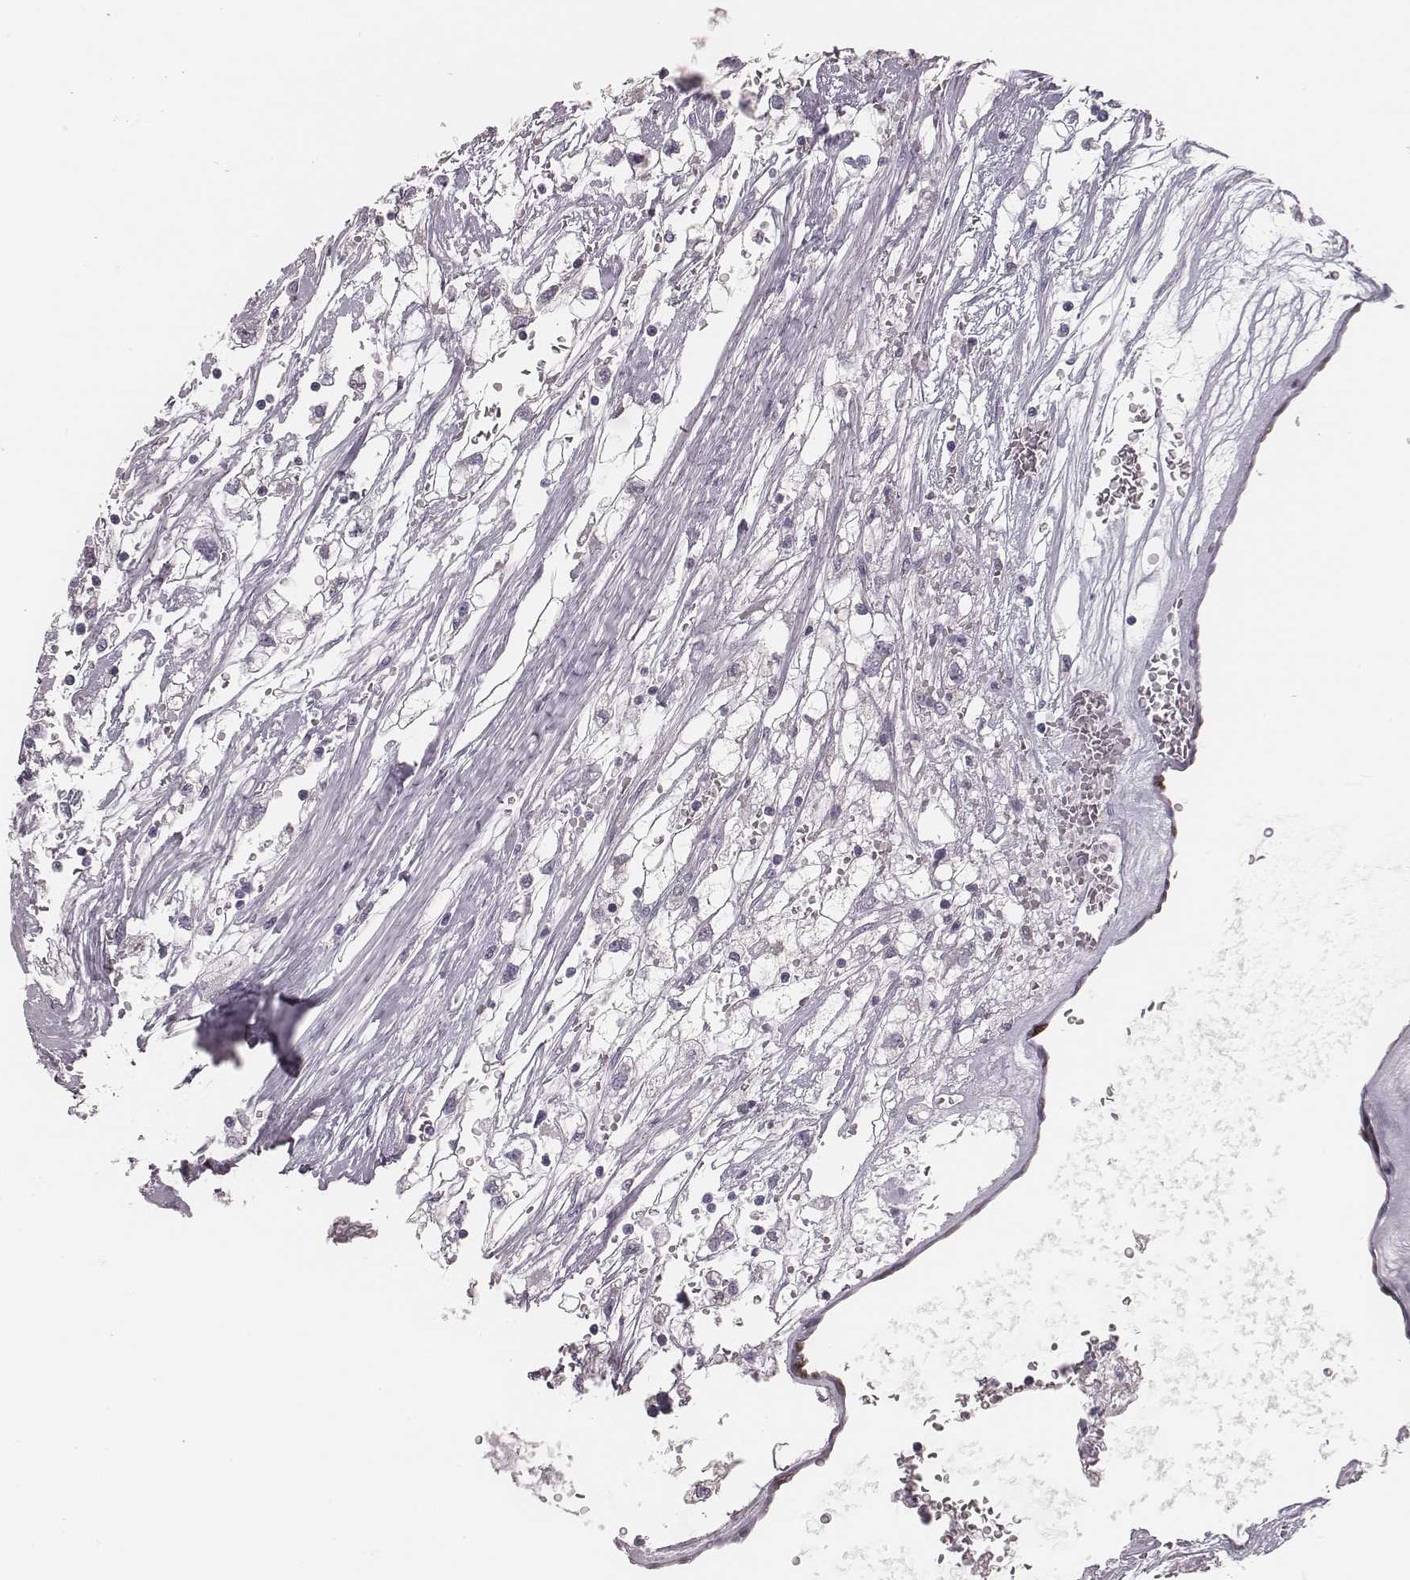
{"staining": {"intensity": "negative", "quantity": "none", "location": "none"}, "tissue": "renal cancer", "cell_type": "Tumor cells", "image_type": "cancer", "snomed": [{"axis": "morphology", "description": "Adenocarcinoma, NOS"}, {"axis": "topography", "description": "Kidney"}], "caption": "Tumor cells are negative for protein expression in human renal cancer (adenocarcinoma). Nuclei are stained in blue.", "gene": "ADGRF4", "patient": {"sex": "male", "age": 59}}